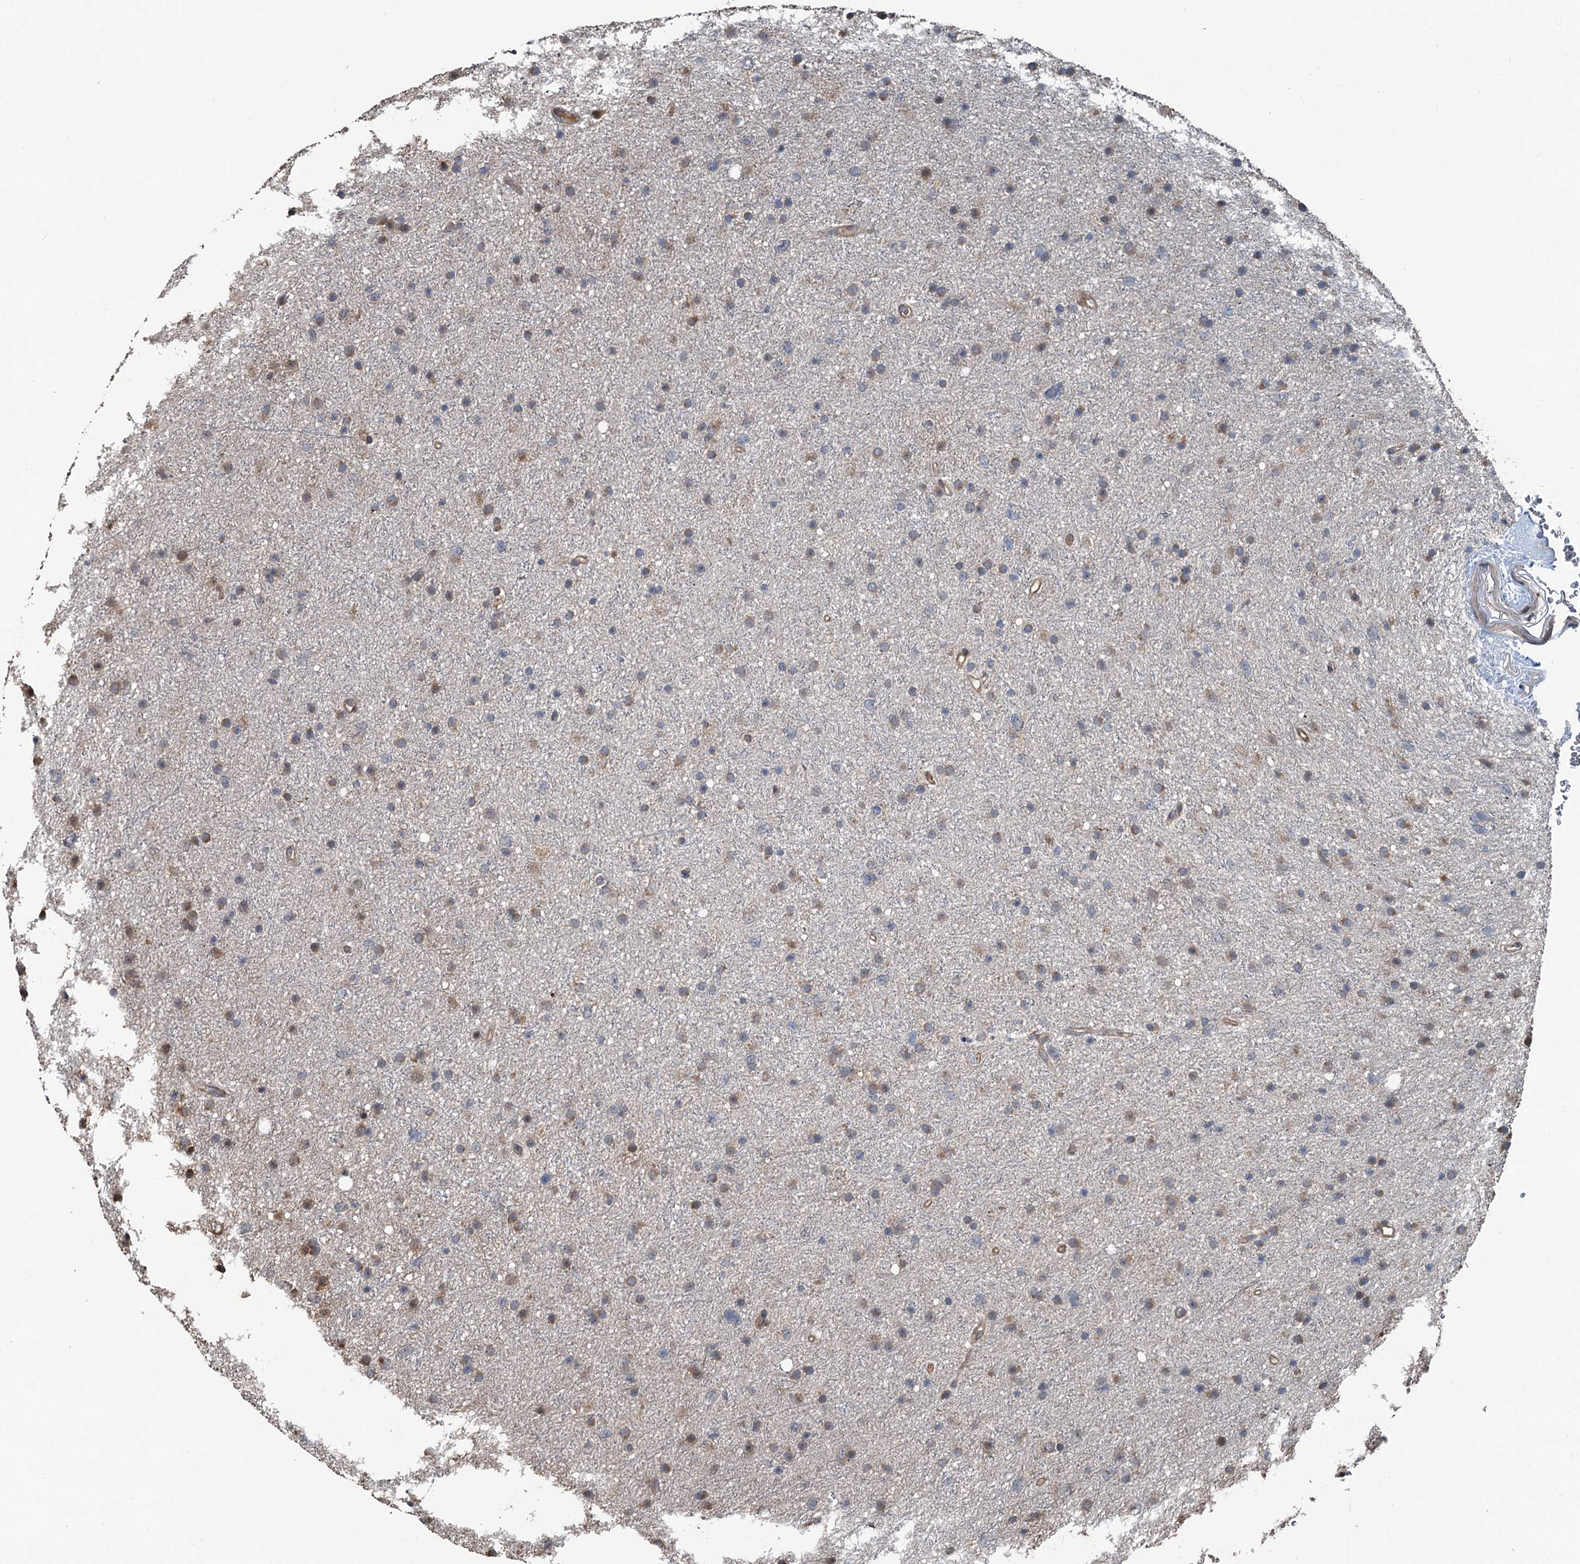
{"staining": {"intensity": "weak", "quantity": "<25%", "location": "cytoplasmic/membranous"}, "tissue": "glioma", "cell_type": "Tumor cells", "image_type": "cancer", "snomed": [{"axis": "morphology", "description": "Glioma, malignant, Low grade"}, {"axis": "topography", "description": "Cerebral cortex"}], "caption": "Human glioma stained for a protein using immunohistochemistry (IHC) shows no expression in tumor cells.", "gene": "TEDC1", "patient": {"sex": "female", "age": 39}}